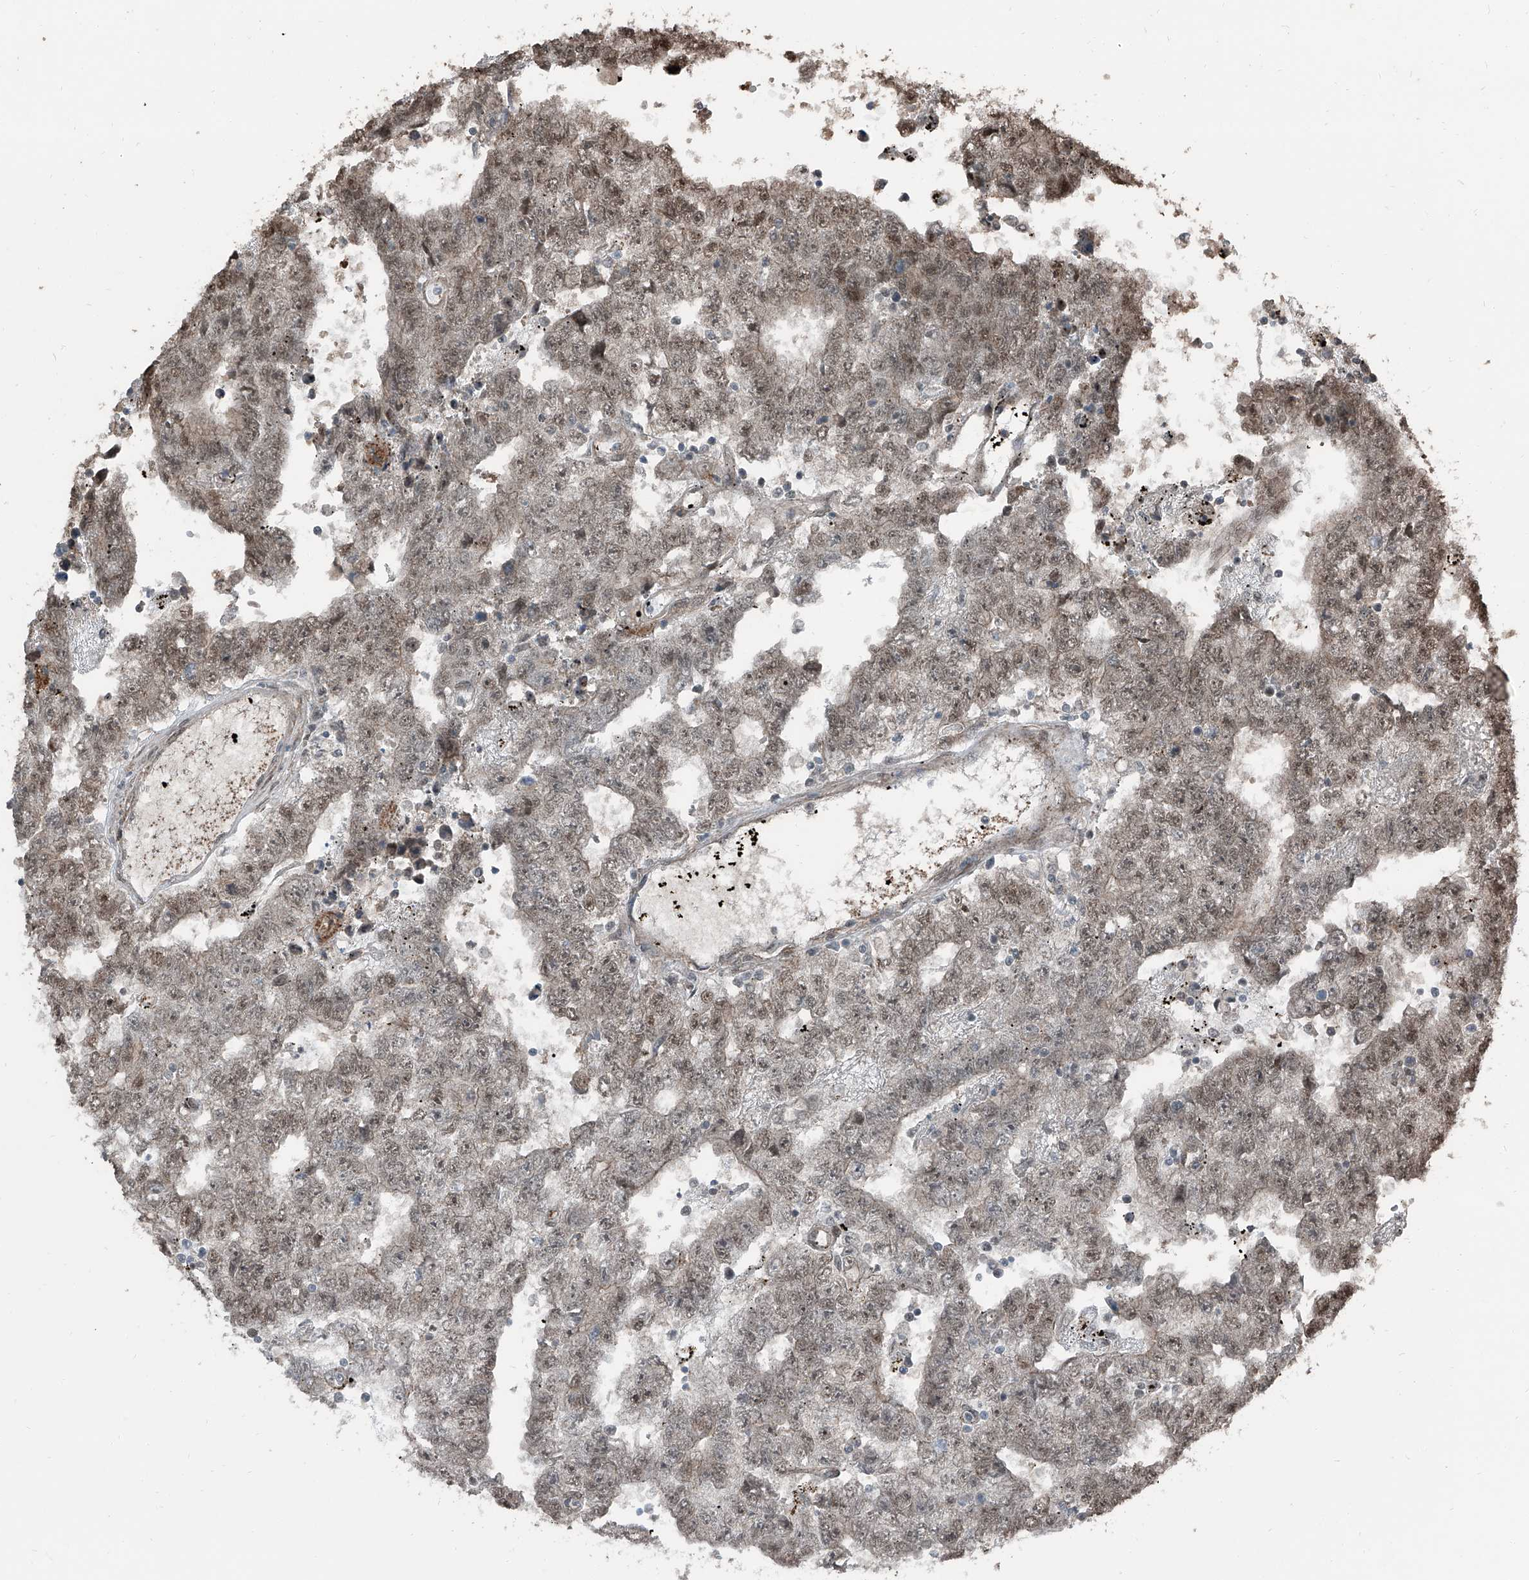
{"staining": {"intensity": "weak", "quantity": ">75%", "location": "nuclear"}, "tissue": "testis cancer", "cell_type": "Tumor cells", "image_type": "cancer", "snomed": [{"axis": "morphology", "description": "Carcinoma, Embryonal, NOS"}, {"axis": "topography", "description": "Testis"}], "caption": "Immunohistochemistry histopathology image of embryonal carcinoma (testis) stained for a protein (brown), which reveals low levels of weak nuclear expression in about >75% of tumor cells.", "gene": "ZNF570", "patient": {"sex": "male", "age": 25}}